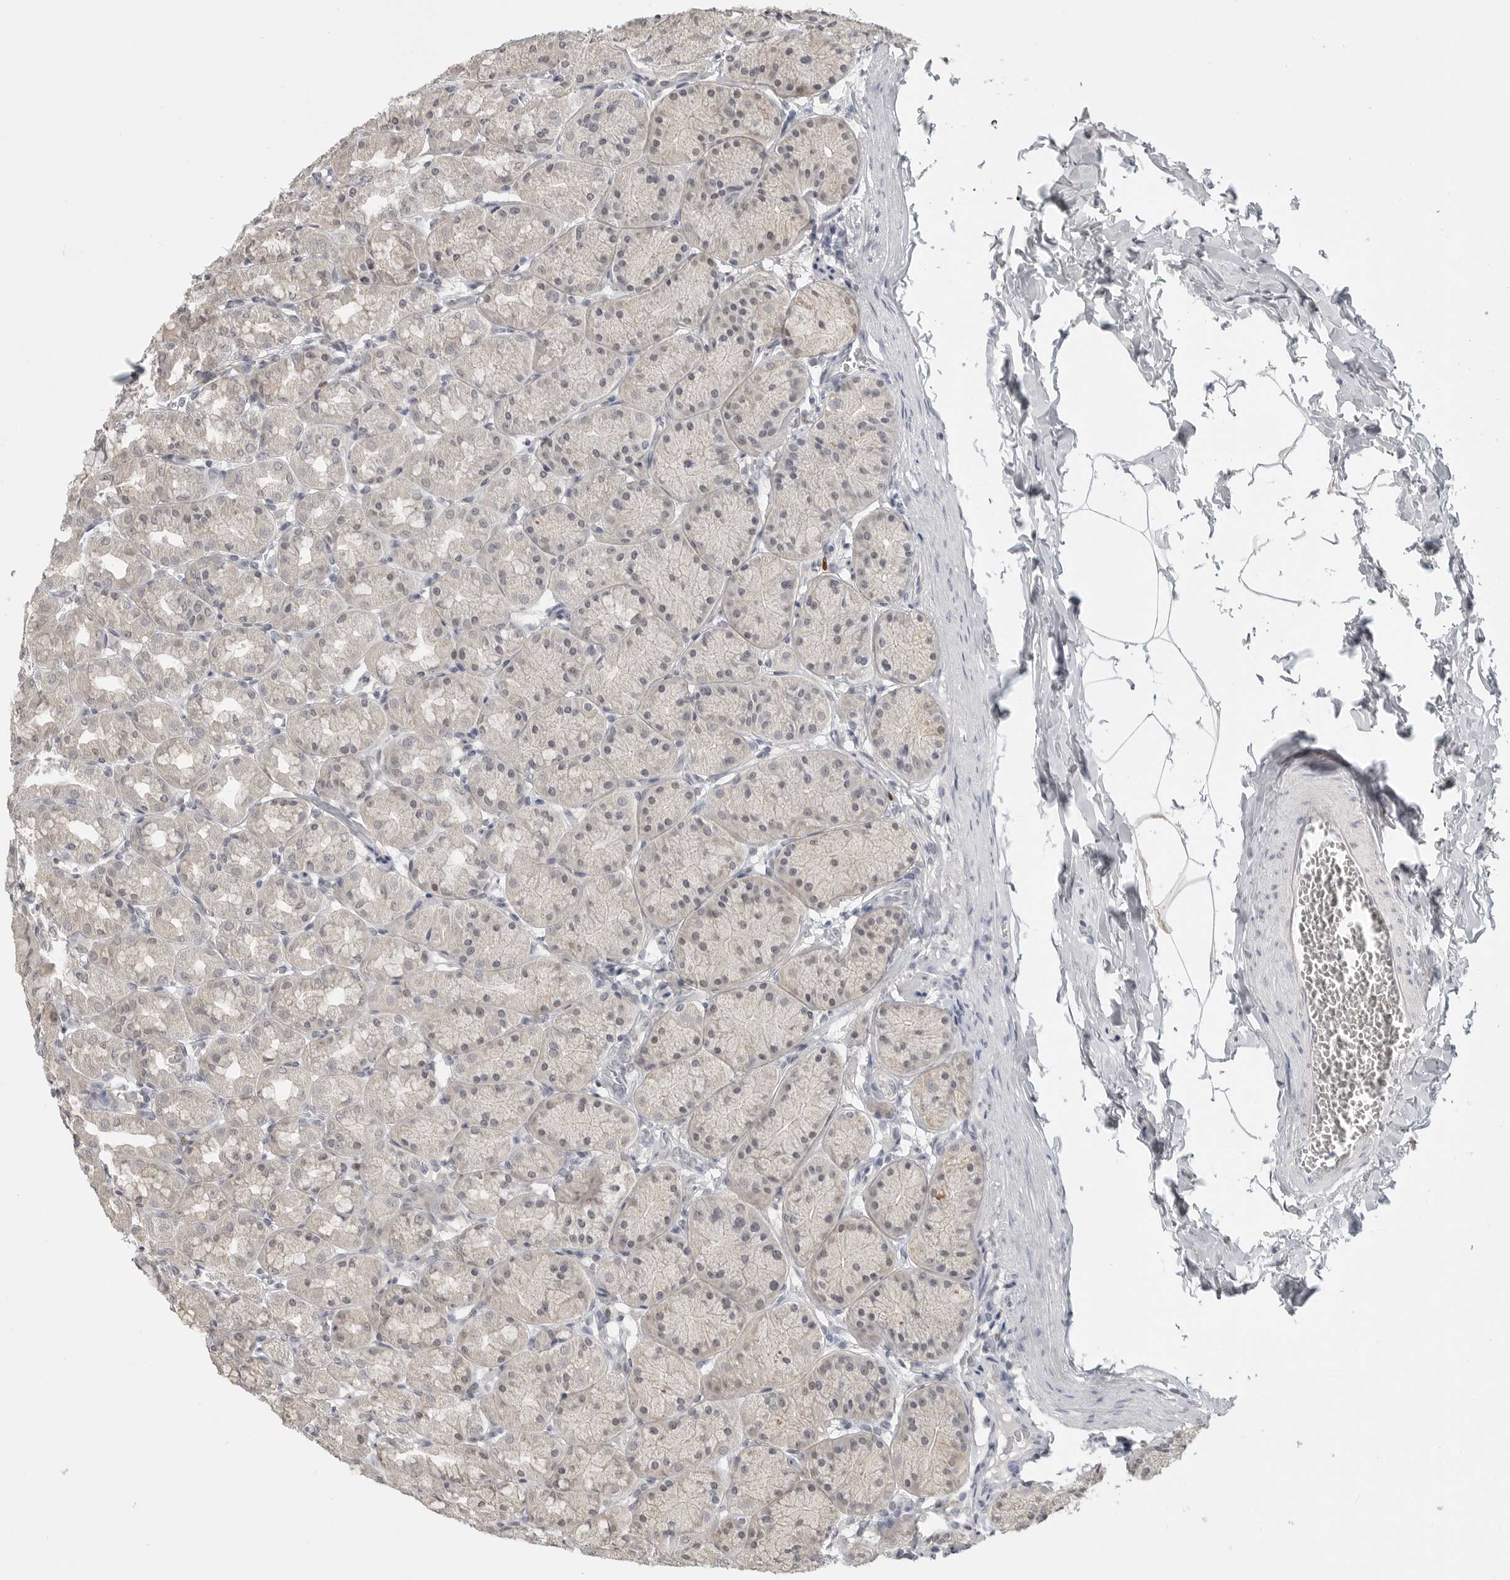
{"staining": {"intensity": "negative", "quantity": "none", "location": "none"}, "tissue": "stomach", "cell_type": "Glandular cells", "image_type": "normal", "snomed": [{"axis": "morphology", "description": "Normal tissue, NOS"}, {"axis": "topography", "description": "Stomach"}], "caption": "IHC photomicrograph of benign stomach stained for a protein (brown), which demonstrates no expression in glandular cells. (DAB IHC with hematoxylin counter stain).", "gene": "FOXP3", "patient": {"sex": "male", "age": 42}}